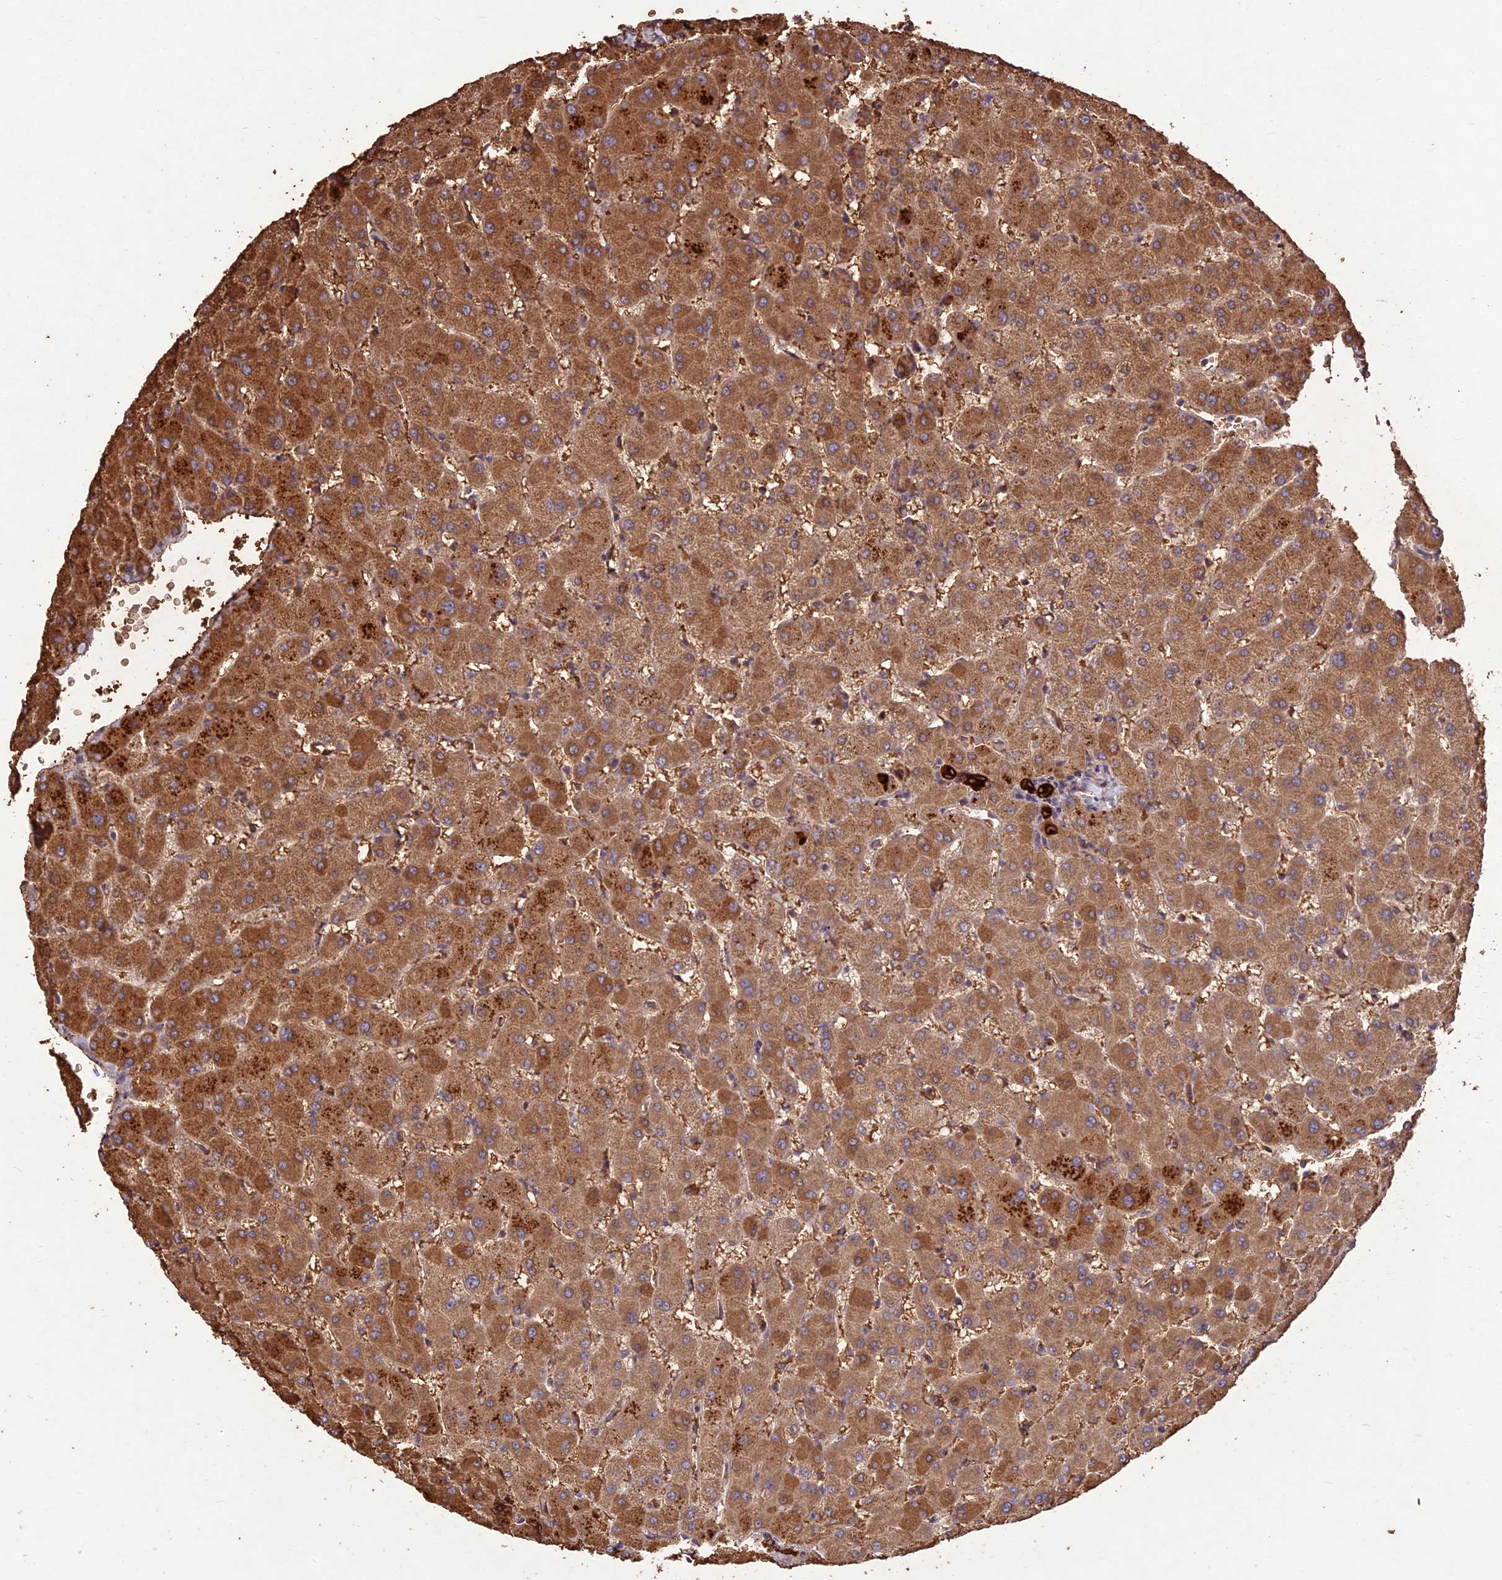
{"staining": {"intensity": "strong", "quantity": ">75%", "location": "cytoplasmic/membranous"}, "tissue": "liver", "cell_type": "Cholangiocytes", "image_type": "normal", "snomed": [{"axis": "morphology", "description": "Normal tissue, NOS"}, {"axis": "topography", "description": "Liver"}], "caption": "A photomicrograph of liver stained for a protein shows strong cytoplasmic/membranous brown staining in cholangiocytes.", "gene": "PPP1R11", "patient": {"sex": "female", "age": 63}}